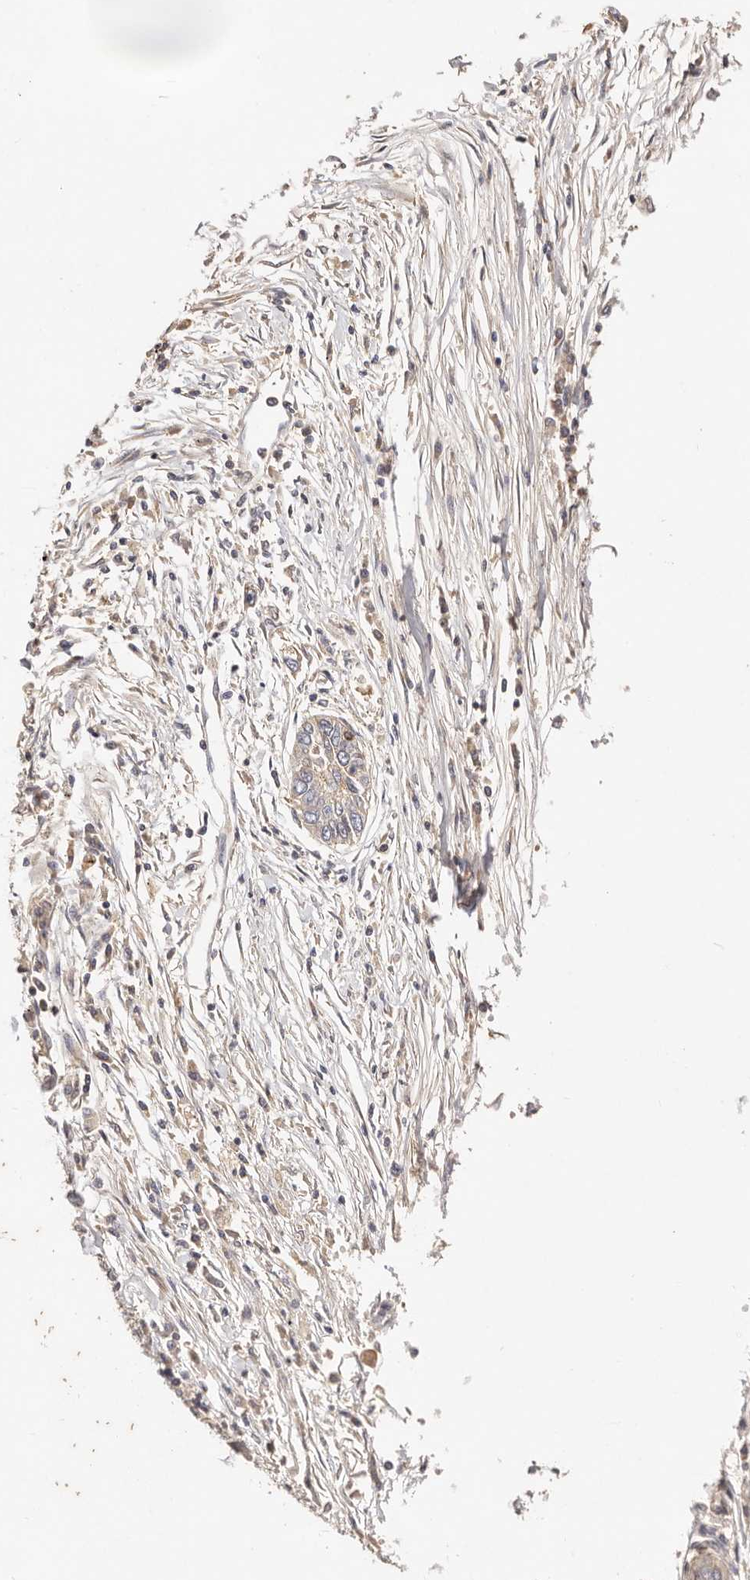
{"staining": {"intensity": "moderate", "quantity": "<25%", "location": "cytoplasmic/membranous"}, "tissue": "lung cancer", "cell_type": "Tumor cells", "image_type": "cancer", "snomed": [{"axis": "morphology", "description": "Normal tissue, NOS"}, {"axis": "morphology", "description": "Squamous cell carcinoma, NOS"}, {"axis": "topography", "description": "Cartilage tissue"}, {"axis": "topography", "description": "Bronchus"}, {"axis": "topography", "description": "Lung"}, {"axis": "topography", "description": "Peripheral nerve tissue"}], "caption": "Protein expression analysis of human lung cancer reveals moderate cytoplasmic/membranous expression in approximately <25% of tumor cells. (DAB IHC, brown staining for protein, blue staining for nuclei).", "gene": "CXADR", "patient": {"sex": "female", "age": 49}}